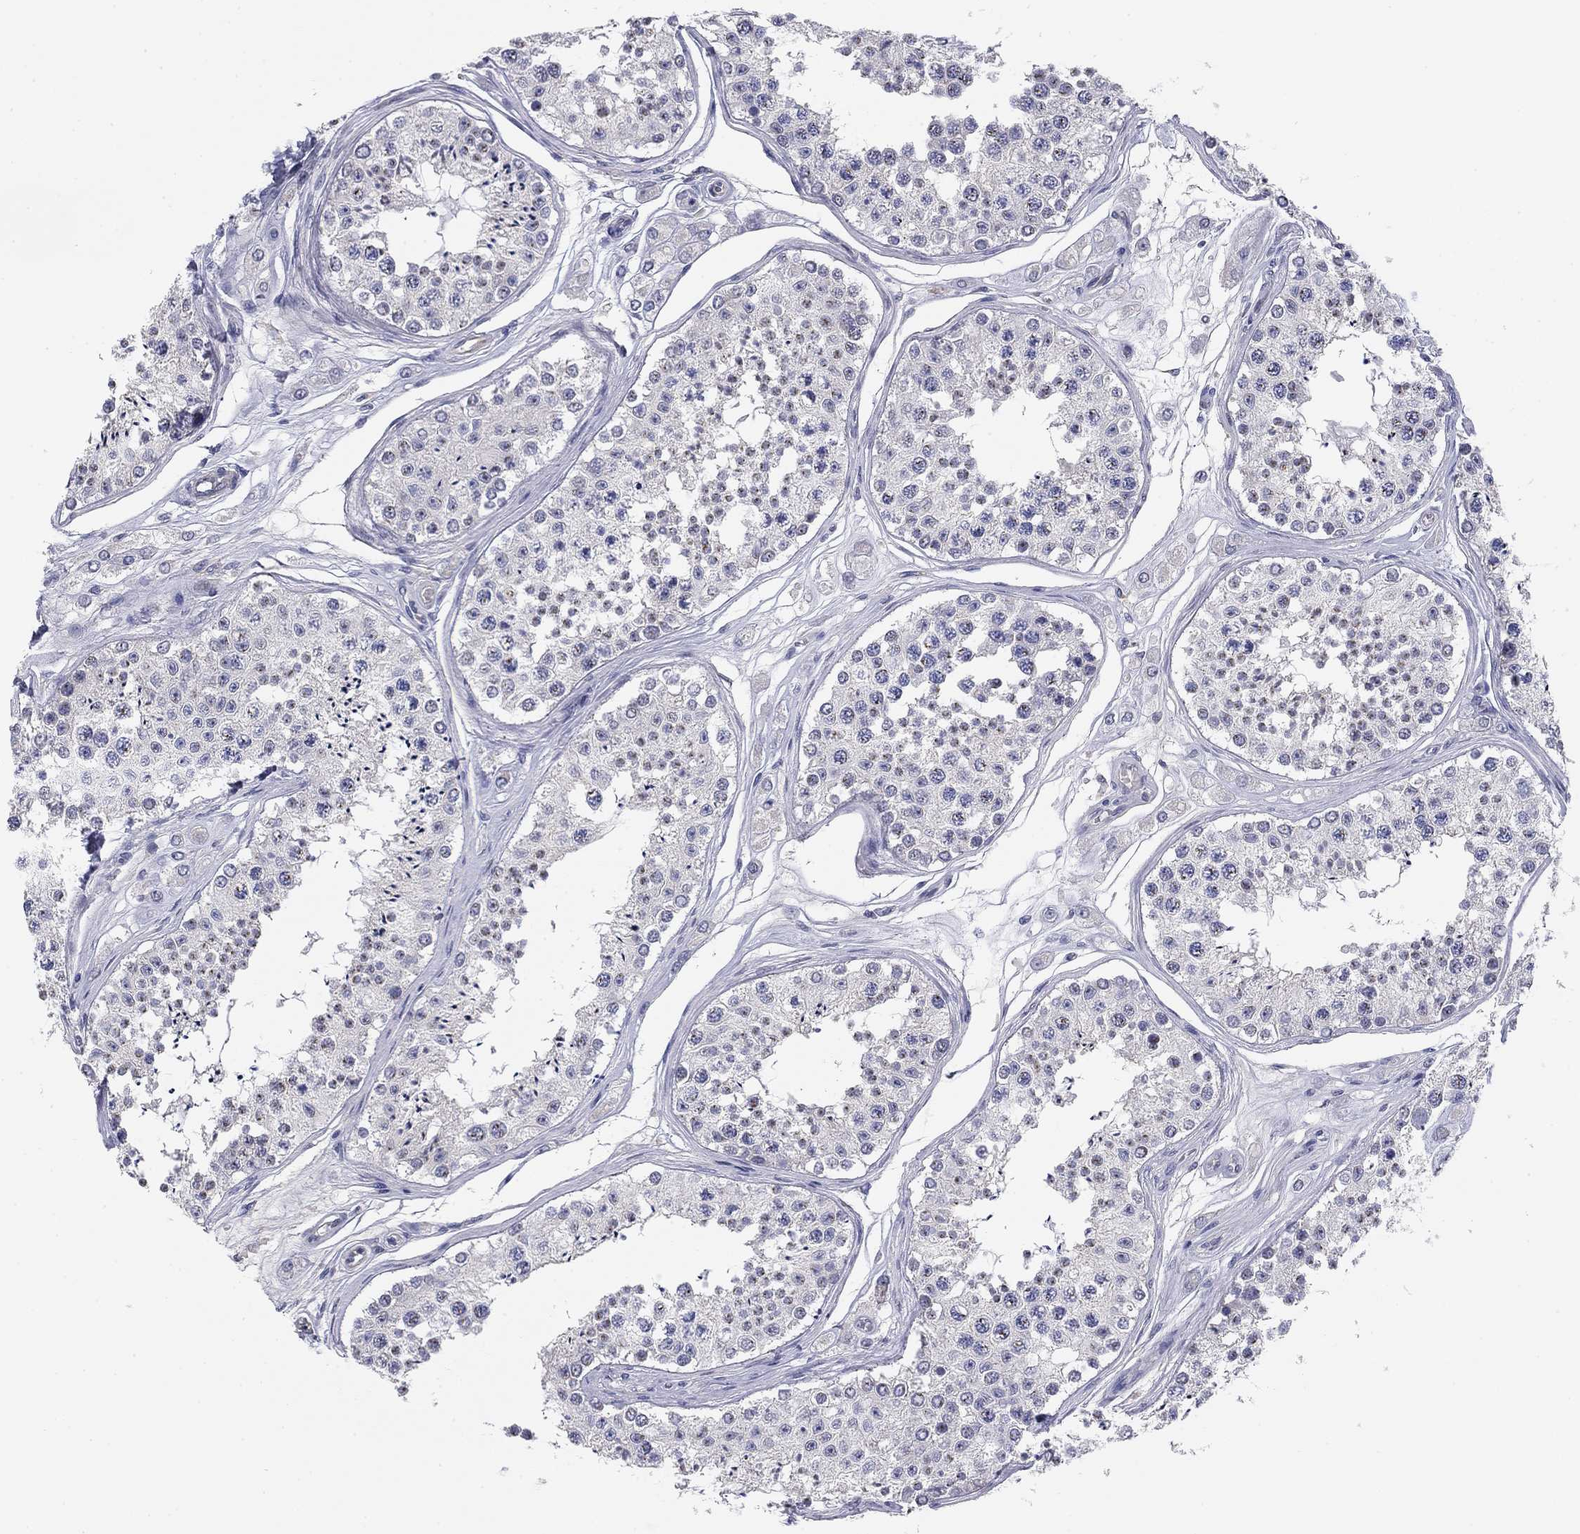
{"staining": {"intensity": "moderate", "quantity": "<25%", "location": "nuclear"}, "tissue": "testis", "cell_type": "Cells in seminiferous ducts", "image_type": "normal", "snomed": [{"axis": "morphology", "description": "Normal tissue, NOS"}, {"axis": "topography", "description": "Testis"}], "caption": "A brown stain labels moderate nuclear expression of a protein in cells in seminiferous ducts of normal testis.", "gene": "SEPTIN3", "patient": {"sex": "male", "age": 25}}